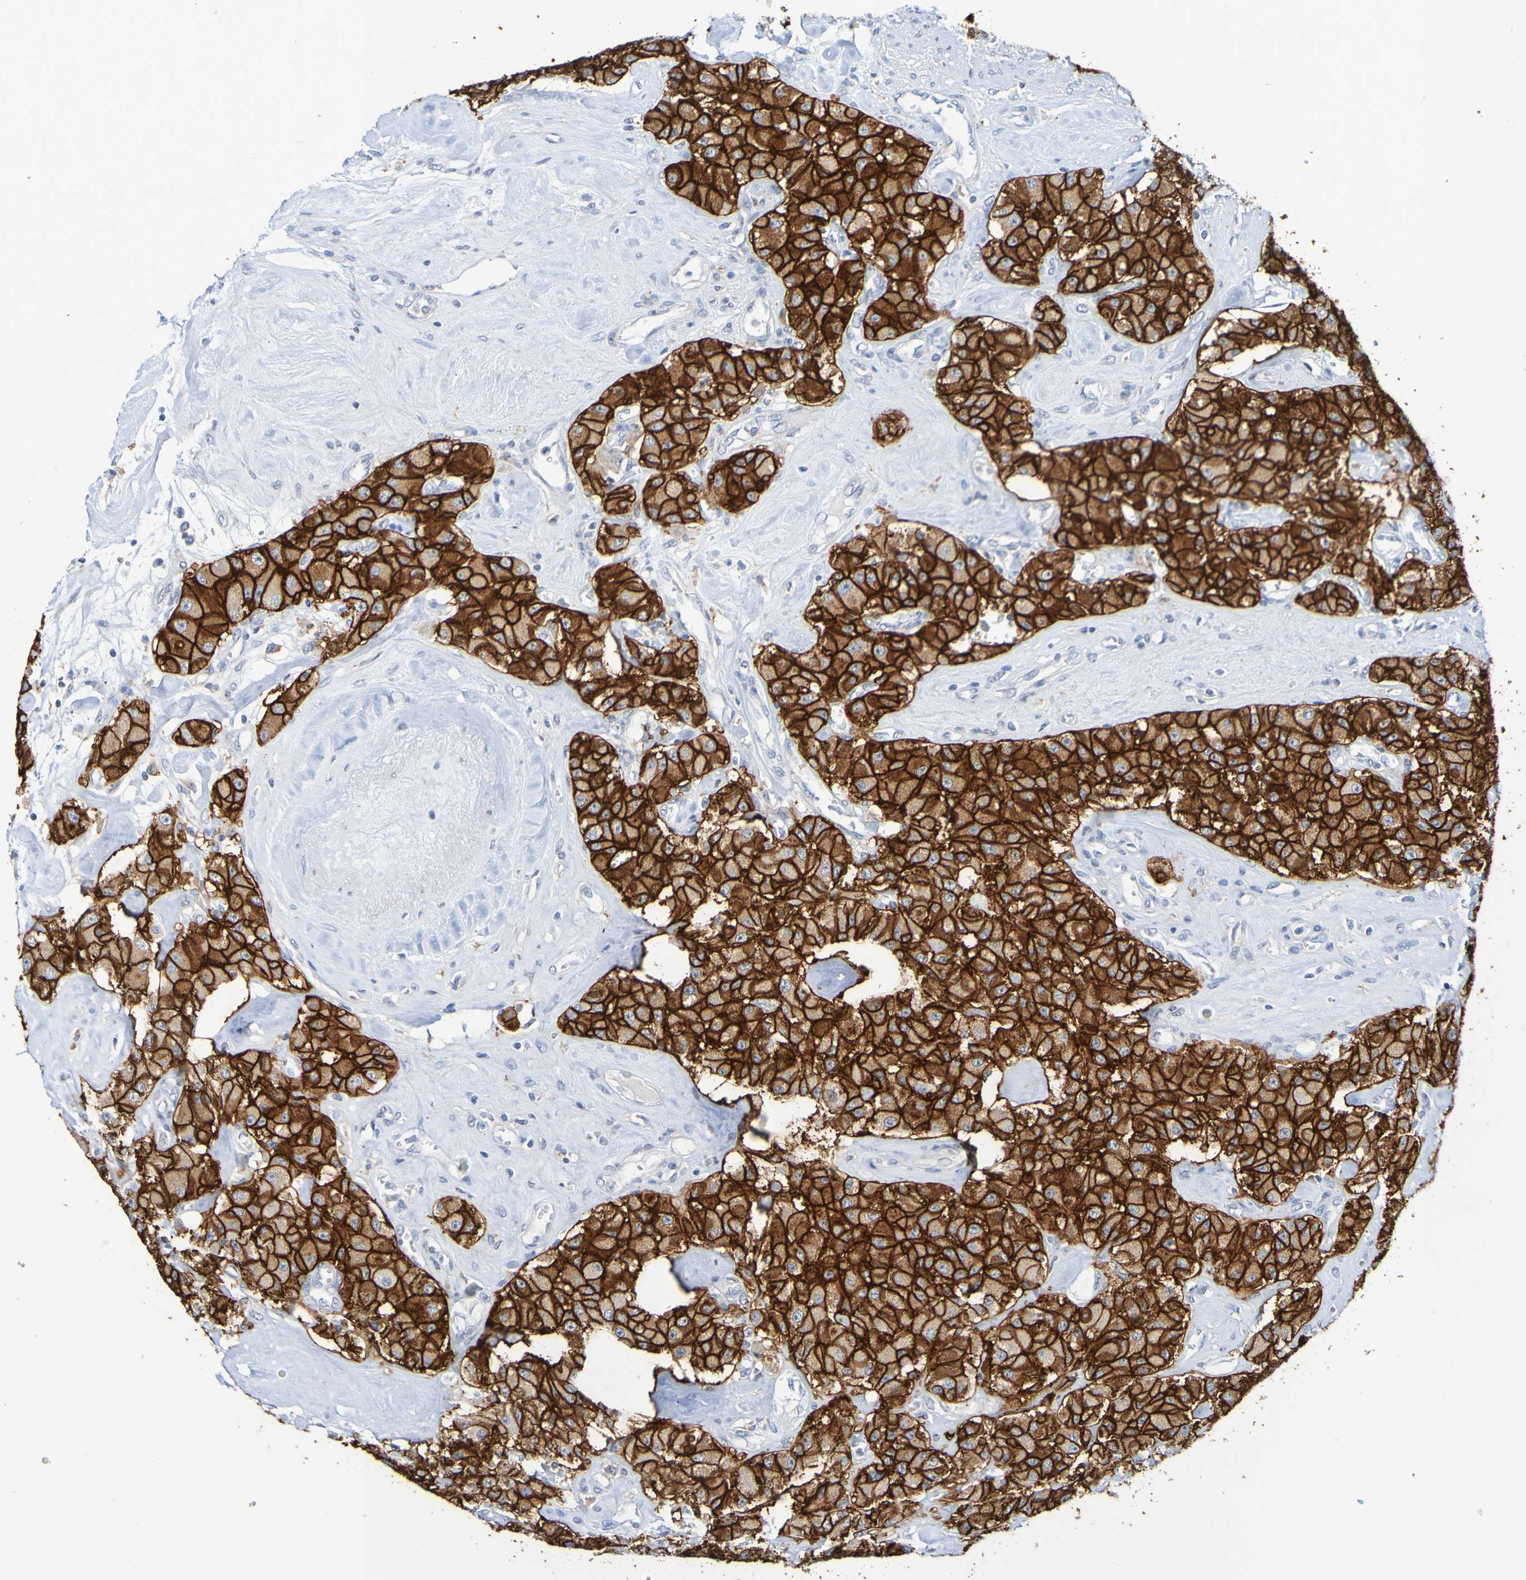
{"staining": {"intensity": "strong", "quantity": ">75%", "location": "cytoplasmic/membranous"}, "tissue": "carcinoid", "cell_type": "Tumor cells", "image_type": "cancer", "snomed": [{"axis": "morphology", "description": "Carcinoid, malignant, NOS"}, {"axis": "topography", "description": "Pancreas"}], "caption": "The histopathology image shows a brown stain indicating the presence of a protein in the cytoplasmic/membranous of tumor cells in malignant carcinoid.", "gene": "SLC3A2", "patient": {"sex": "male", "age": 41}}